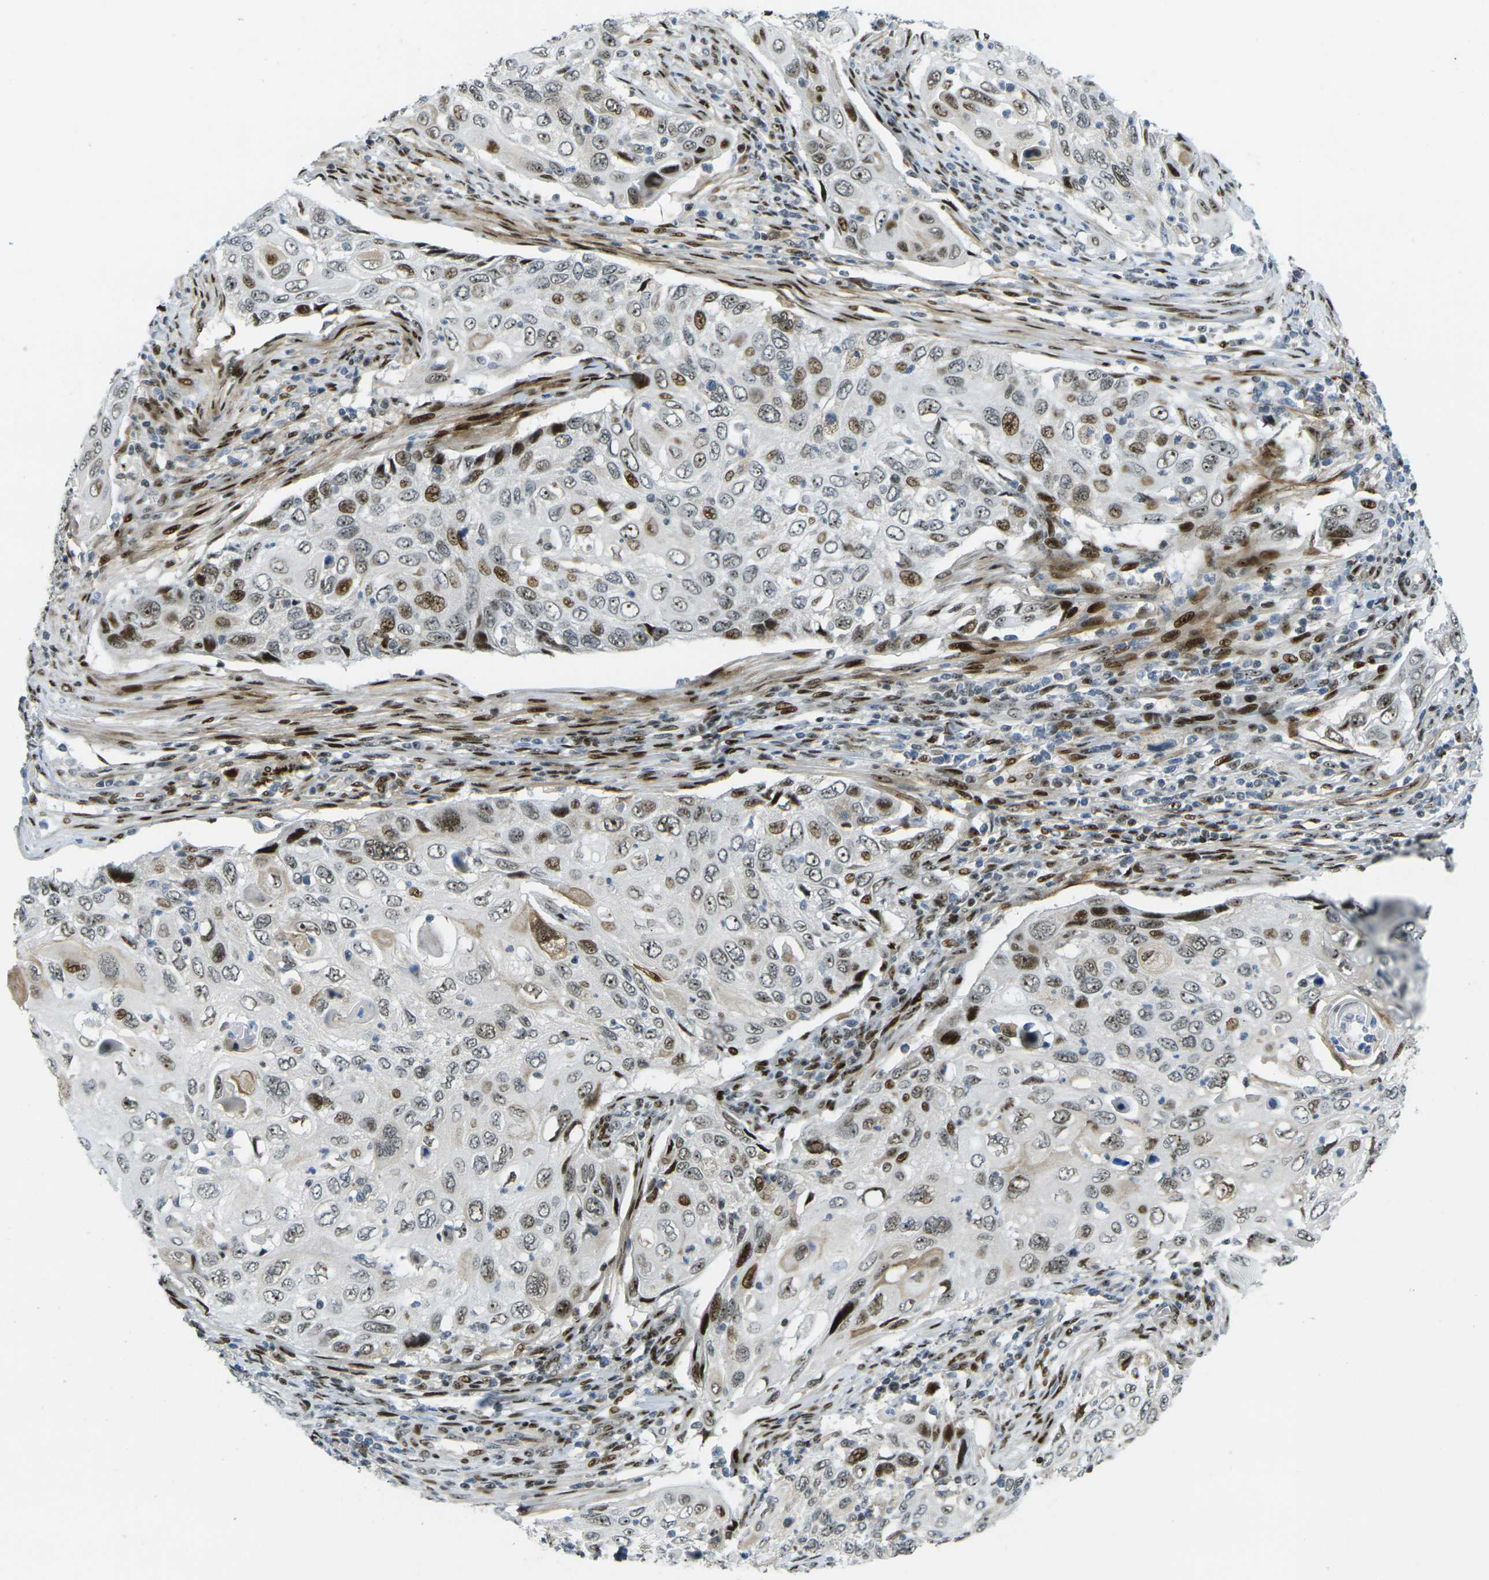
{"staining": {"intensity": "moderate", "quantity": ">75%", "location": "nuclear"}, "tissue": "cervical cancer", "cell_type": "Tumor cells", "image_type": "cancer", "snomed": [{"axis": "morphology", "description": "Squamous cell carcinoma, NOS"}, {"axis": "topography", "description": "Cervix"}], "caption": "Cervical cancer (squamous cell carcinoma) stained for a protein (brown) exhibits moderate nuclear positive staining in about >75% of tumor cells.", "gene": "UBE2C", "patient": {"sex": "female", "age": 70}}